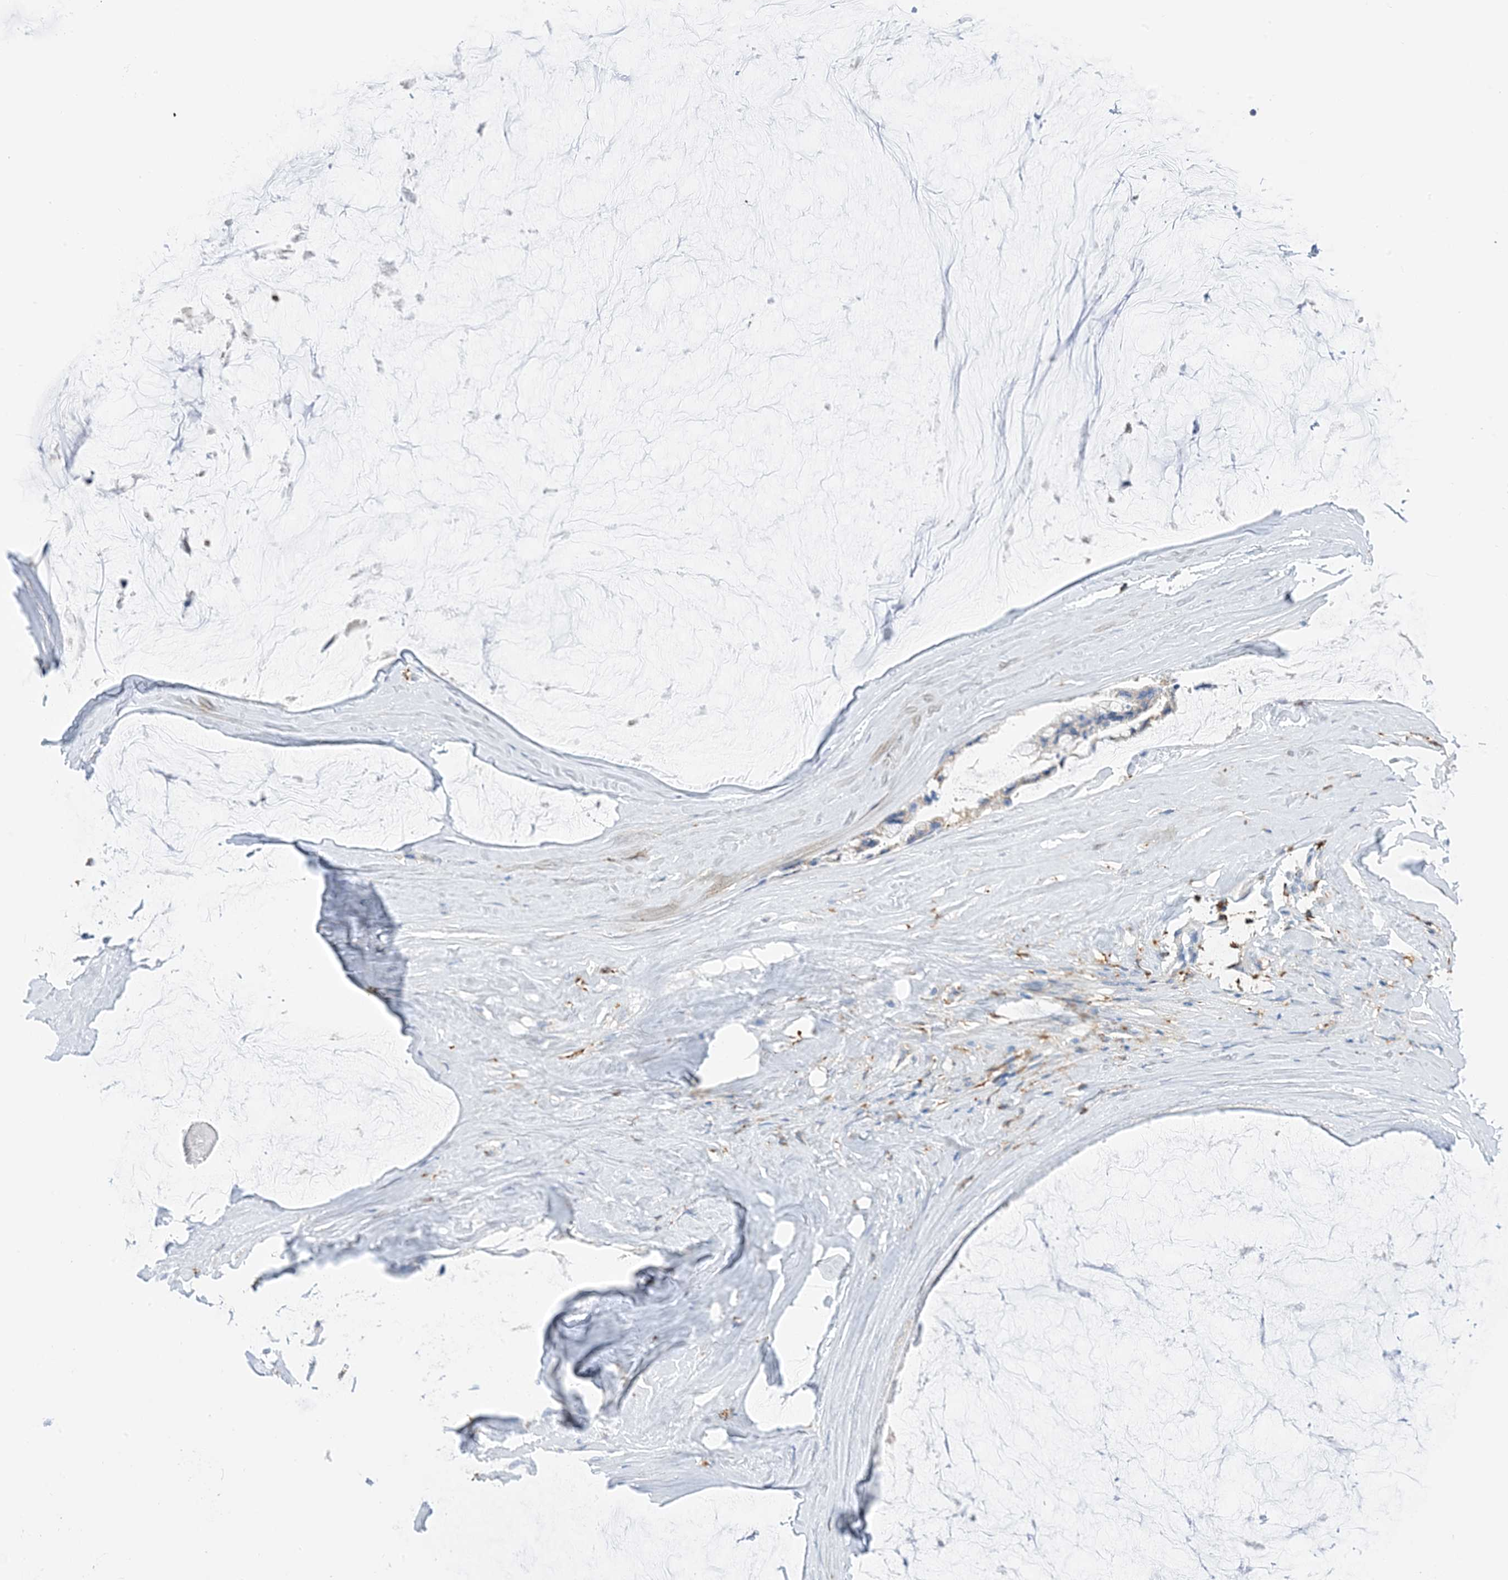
{"staining": {"intensity": "negative", "quantity": "none", "location": "none"}, "tissue": "ovarian cancer", "cell_type": "Tumor cells", "image_type": "cancer", "snomed": [{"axis": "morphology", "description": "Cystadenocarcinoma, mucinous, NOS"}, {"axis": "topography", "description": "Ovary"}], "caption": "Immunohistochemistry histopathology image of neoplastic tissue: human ovarian mucinous cystadenocarcinoma stained with DAB exhibits no significant protein staining in tumor cells. (DAB (3,3'-diaminobenzidine) immunohistochemistry (IHC), high magnification).", "gene": "DPH3", "patient": {"sex": "female", "age": 39}}